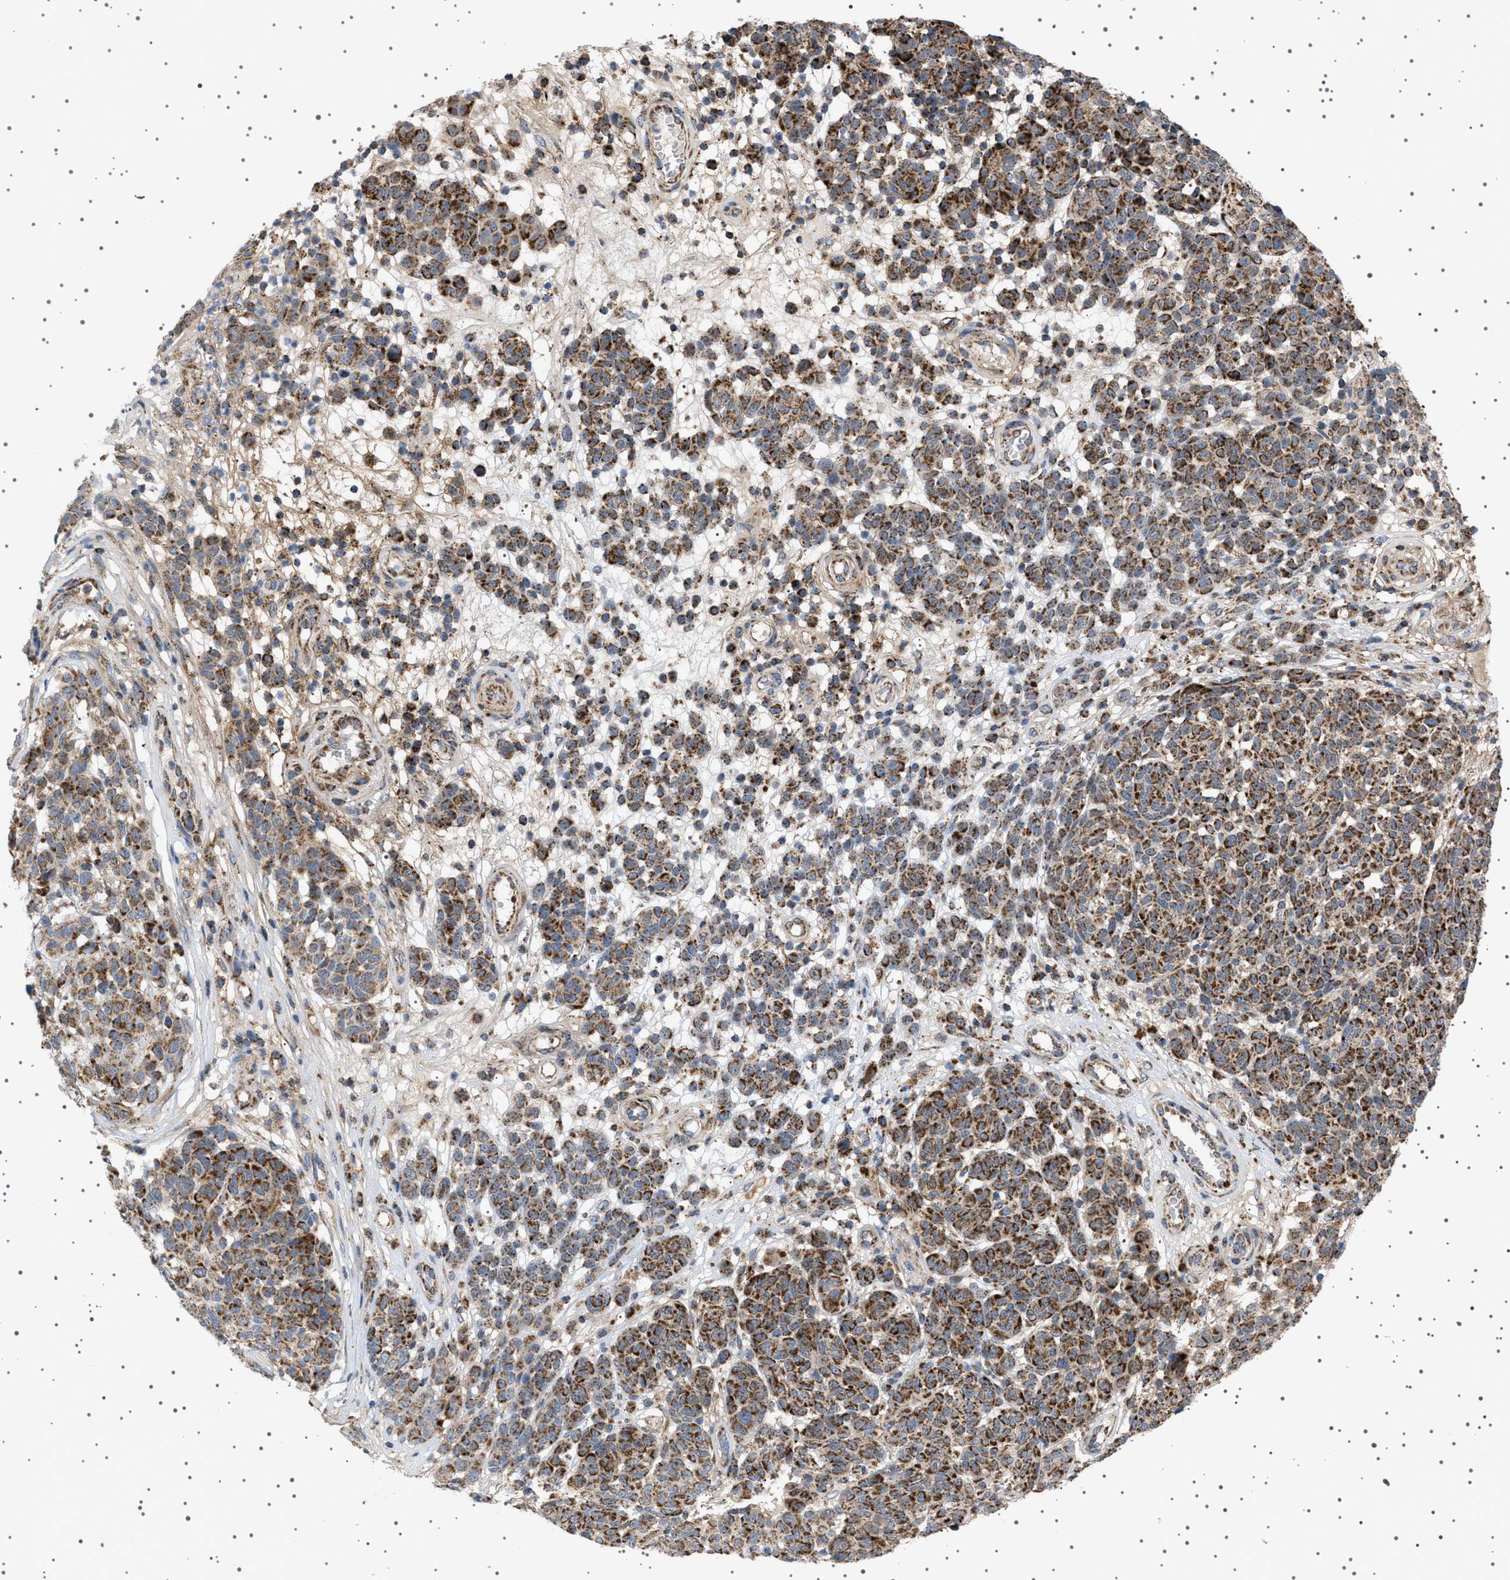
{"staining": {"intensity": "strong", "quantity": "25%-75%", "location": "cytoplasmic/membranous"}, "tissue": "melanoma", "cell_type": "Tumor cells", "image_type": "cancer", "snomed": [{"axis": "morphology", "description": "Malignant melanoma, NOS"}, {"axis": "topography", "description": "Skin"}], "caption": "A brown stain highlights strong cytoplasmic/membranous positivity of a protein in human melanoma tumor cells.", "gene": "UBXN8", "patient": {"sex": "male", "age": 59}}